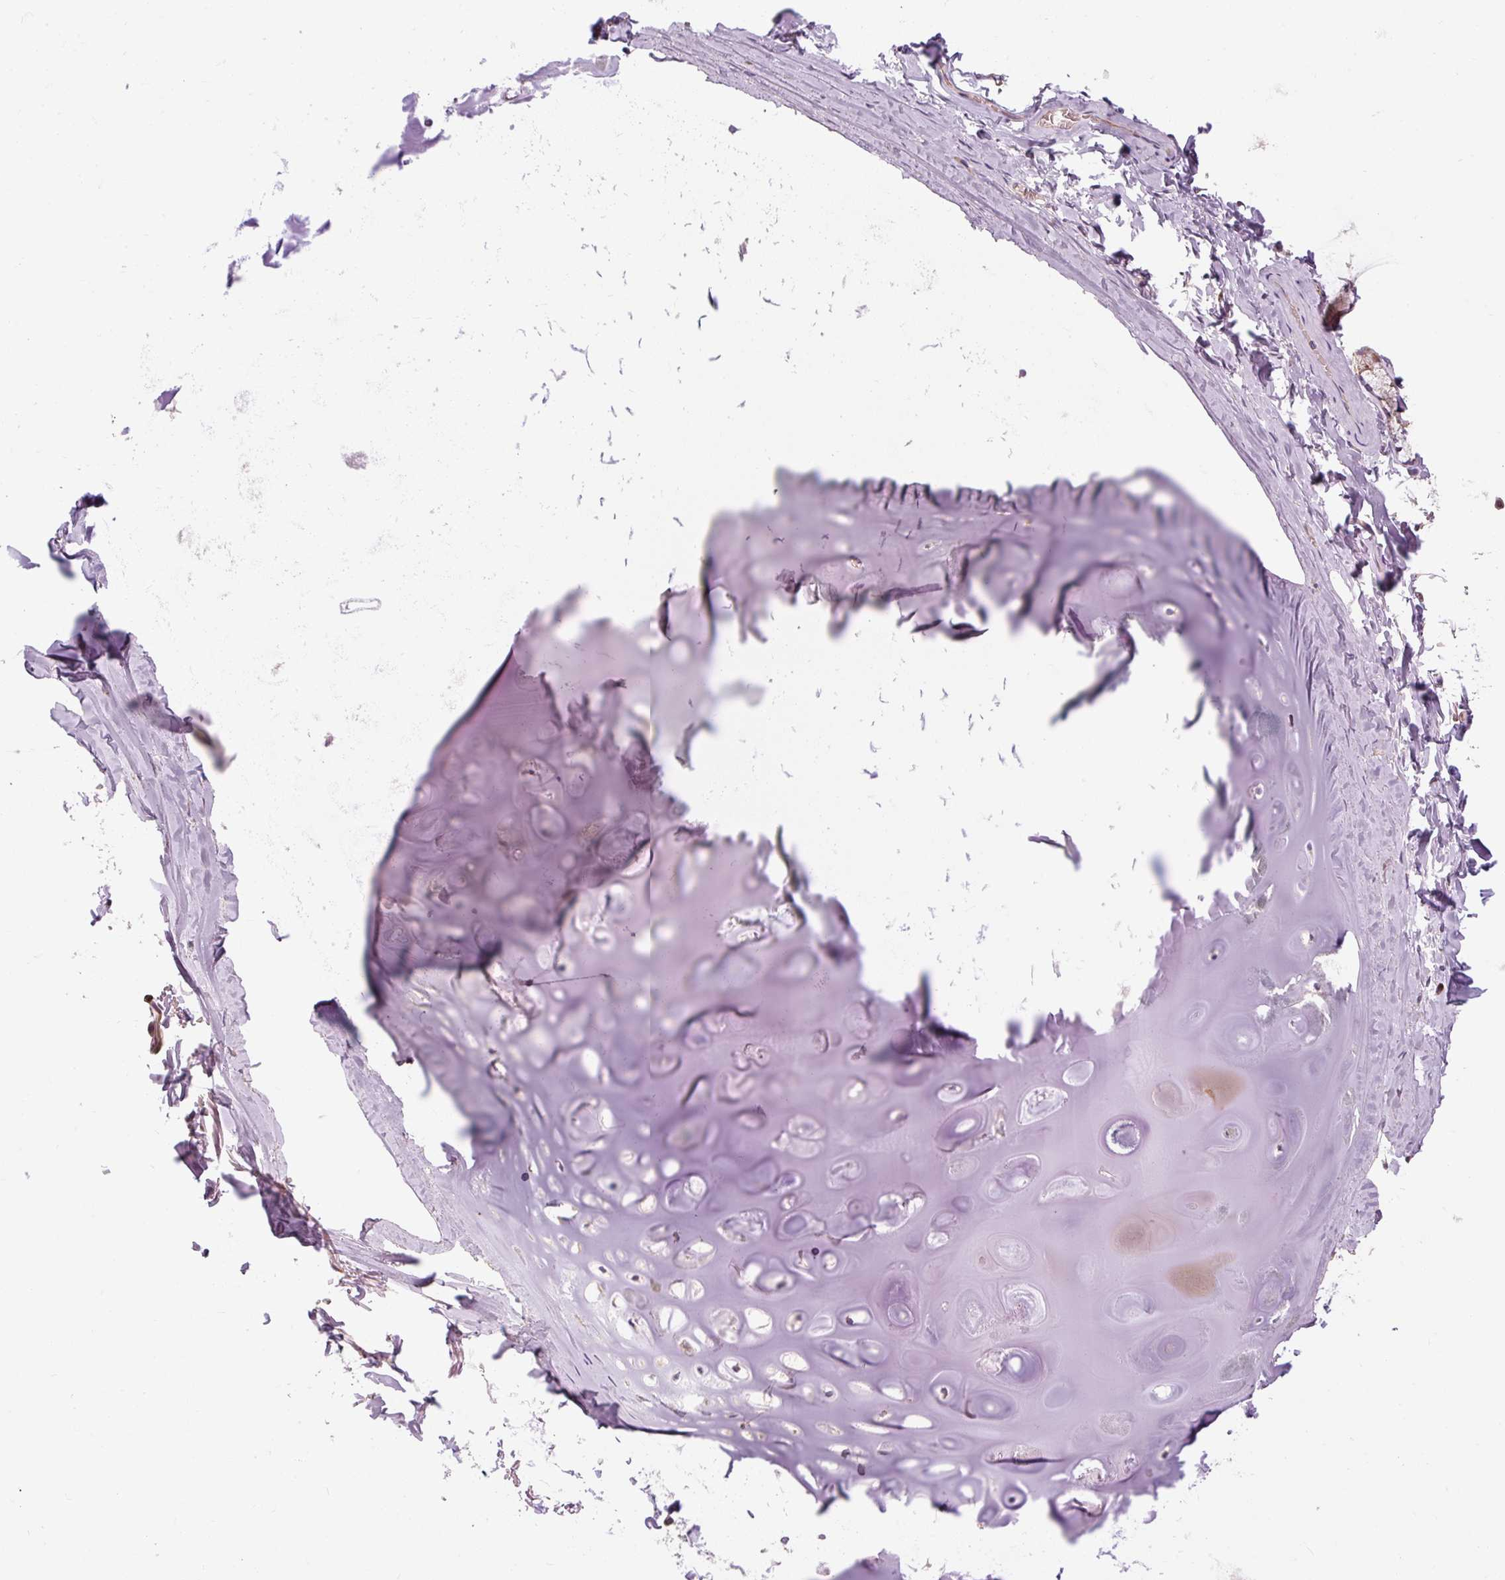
{"staining": {"intensity": "negative", "quantity": "none", "location": "none"}, "tissue": "soft tissue", "cell_type": "Chondrocytes", "image_type": "normal", "snomed": [{"axis": "morphology", "description": "Normal tissue, NOS"}, {"axis": "topography", "description": "Cartilage tissue"}, {"axis": "topography", "description": "Bronchus"}, {"axis": "topography", "description": "Peripheral nerve tissue"}], "caption": "This is a image of immunohistochemistry (IHC) staining of unremarkable soft tissue, which shows no expression in chondrocytes.", "gene": "PRSS48", "patient": {"sex": "male", "age": 67}}